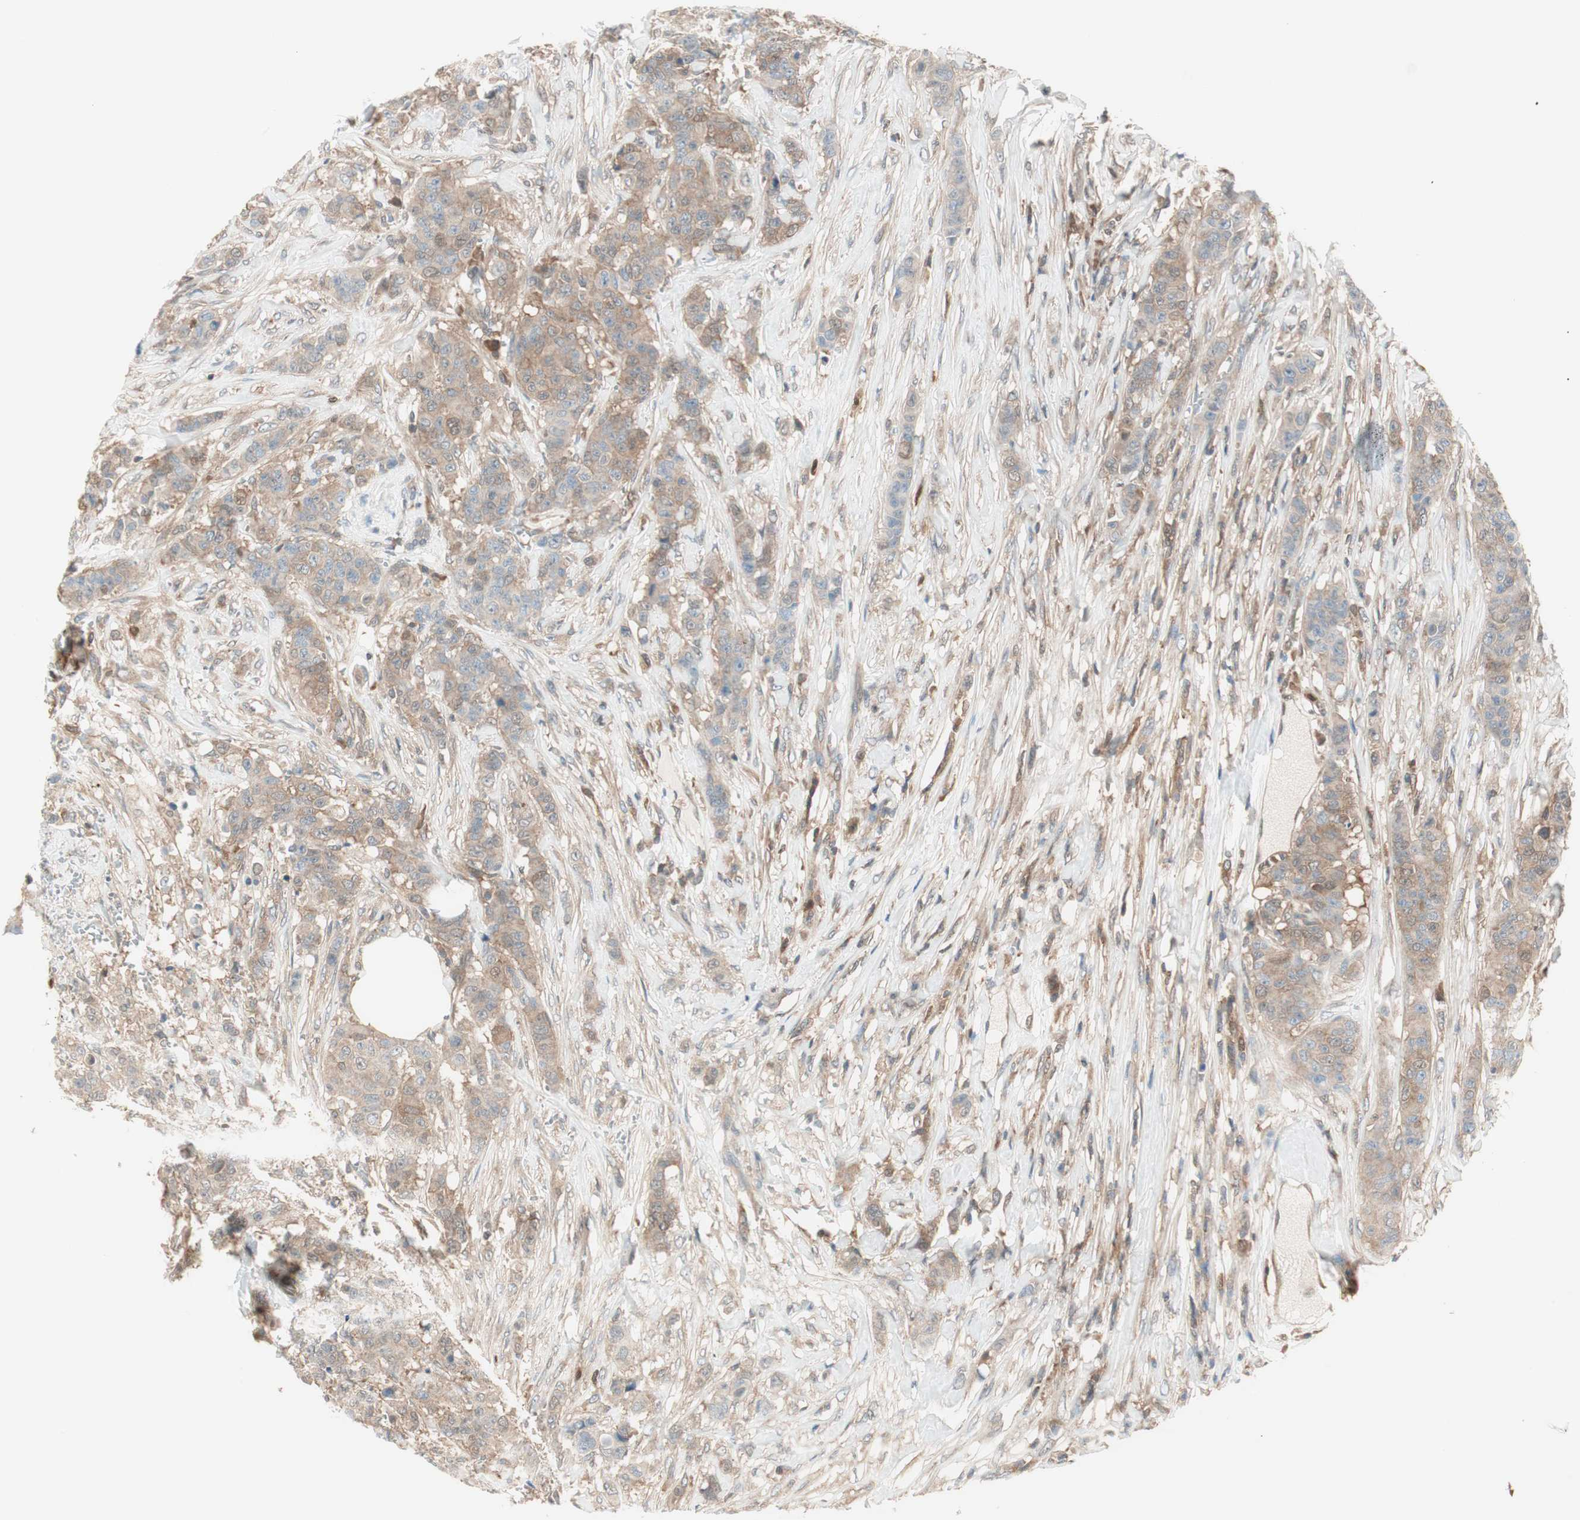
{"staining": {"intensity": "moderate", "quantity": ">75%", "location": "cytoplasmic/membranous"}, "tissue": "breast cancer", "cell_type": "Tumor cells", "image_type": "cancer", "snomed": [{"axis": "morphology", "description": "Duct carcinoma"}, {"axis": "topography", "description": "Breast"}], "caption": "About >75% of tumor cells in human breast cancer demonstrate moderate cytoplasmic/membranous protein expression as visualized by brown immunohistochemical staining.", "gene": "GALT", "patient": {"sex": "female", "age": 40}}